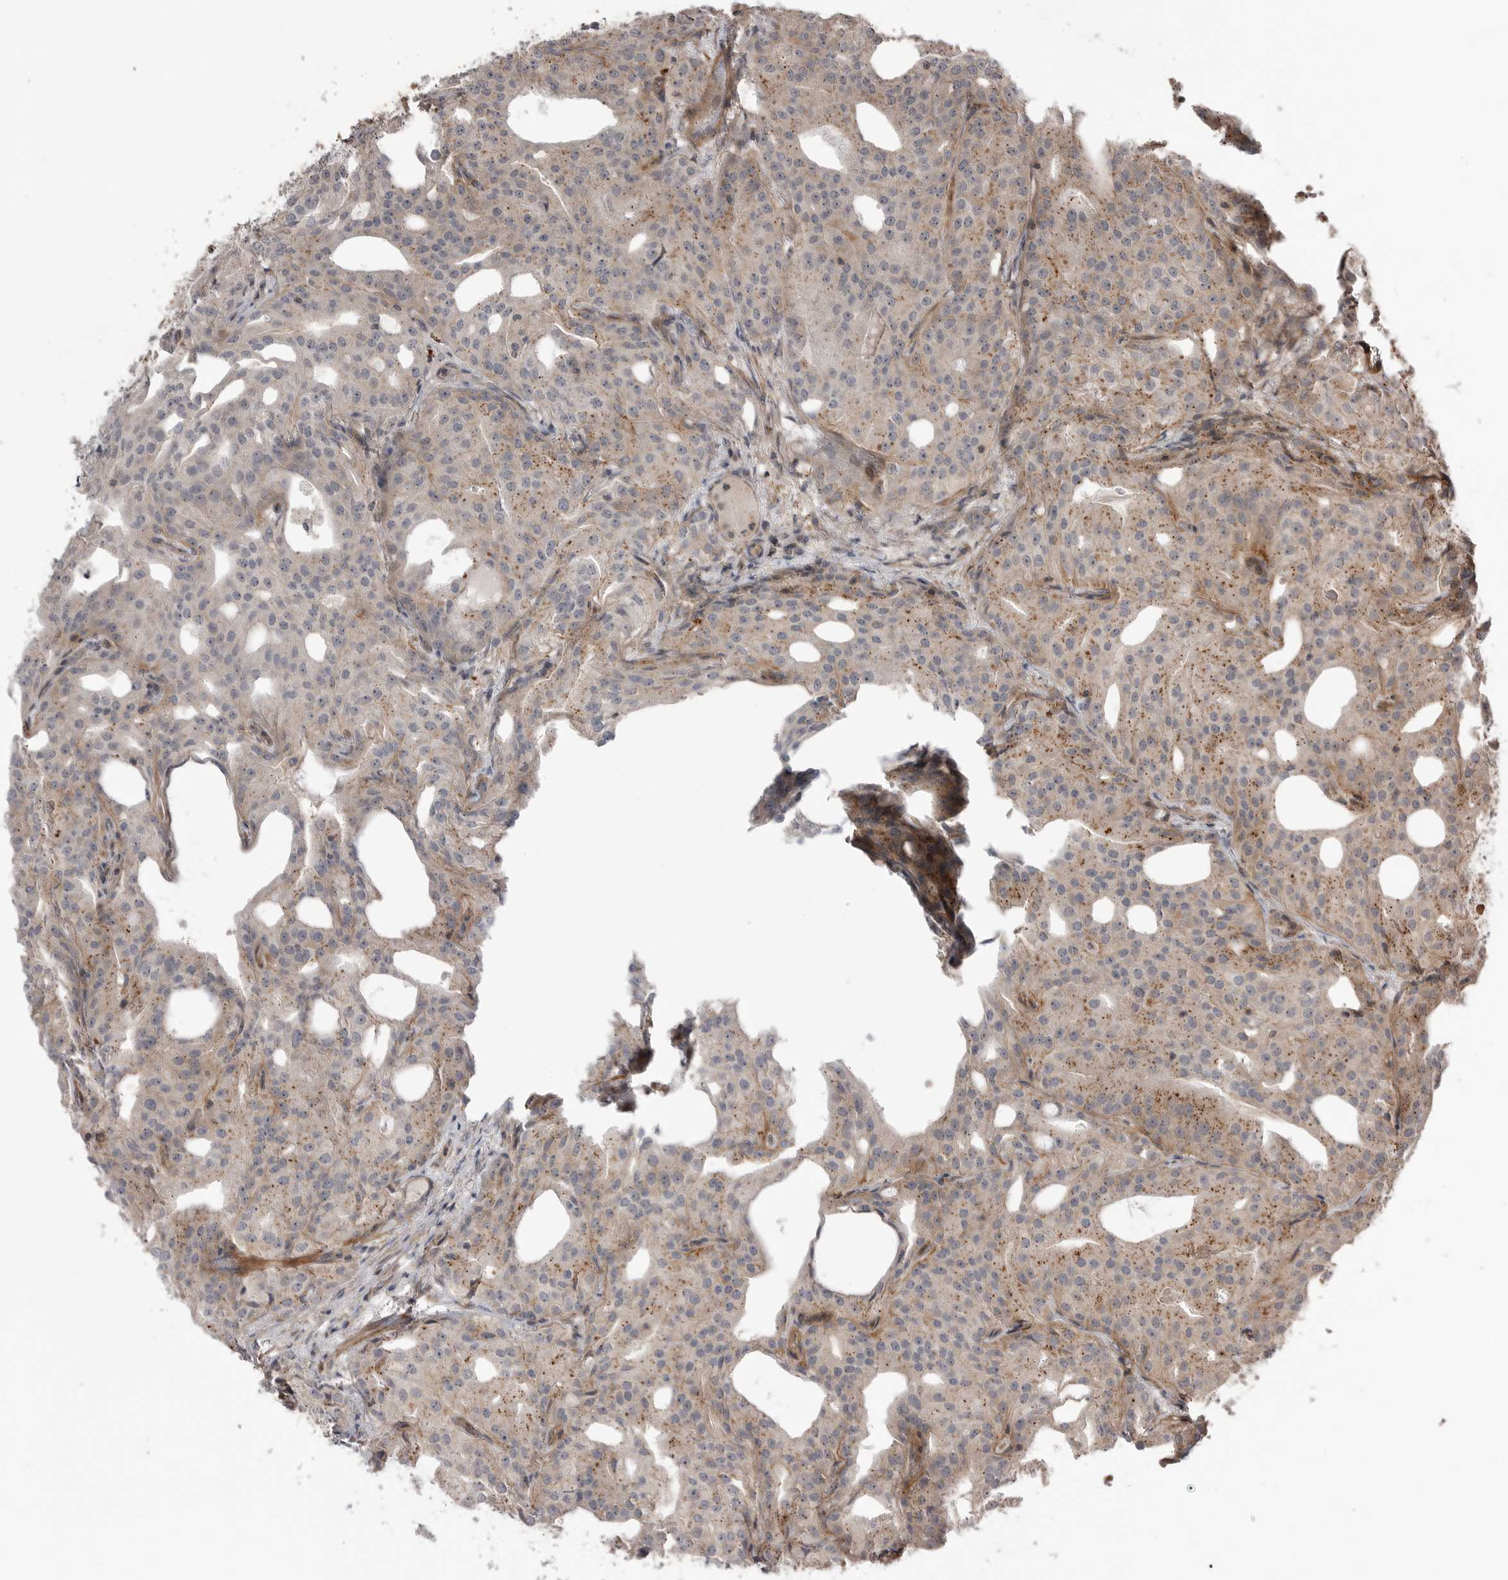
{"staining": {"intensity": "weak", "quantity": "25%-75%", "location": "cytoplasmic/membranous"}, "tissue": "prostate cancer", "cell_type": "Tumor cells", "image_type": "cancer", "snomed": [{"axis": "morphology", "description": "Adenocarcinoma, Medium grade"}, {"axis": "topography", "description": "Prostate"}], "caption": "Weak cytoplasmic/membranous expression is present in about 25%-75% of tumor cells in prostate cancer (medium-grade adenocarcinoma).", "gene": "PEAK1", "patient": {"sex": "male", "age": 88}}